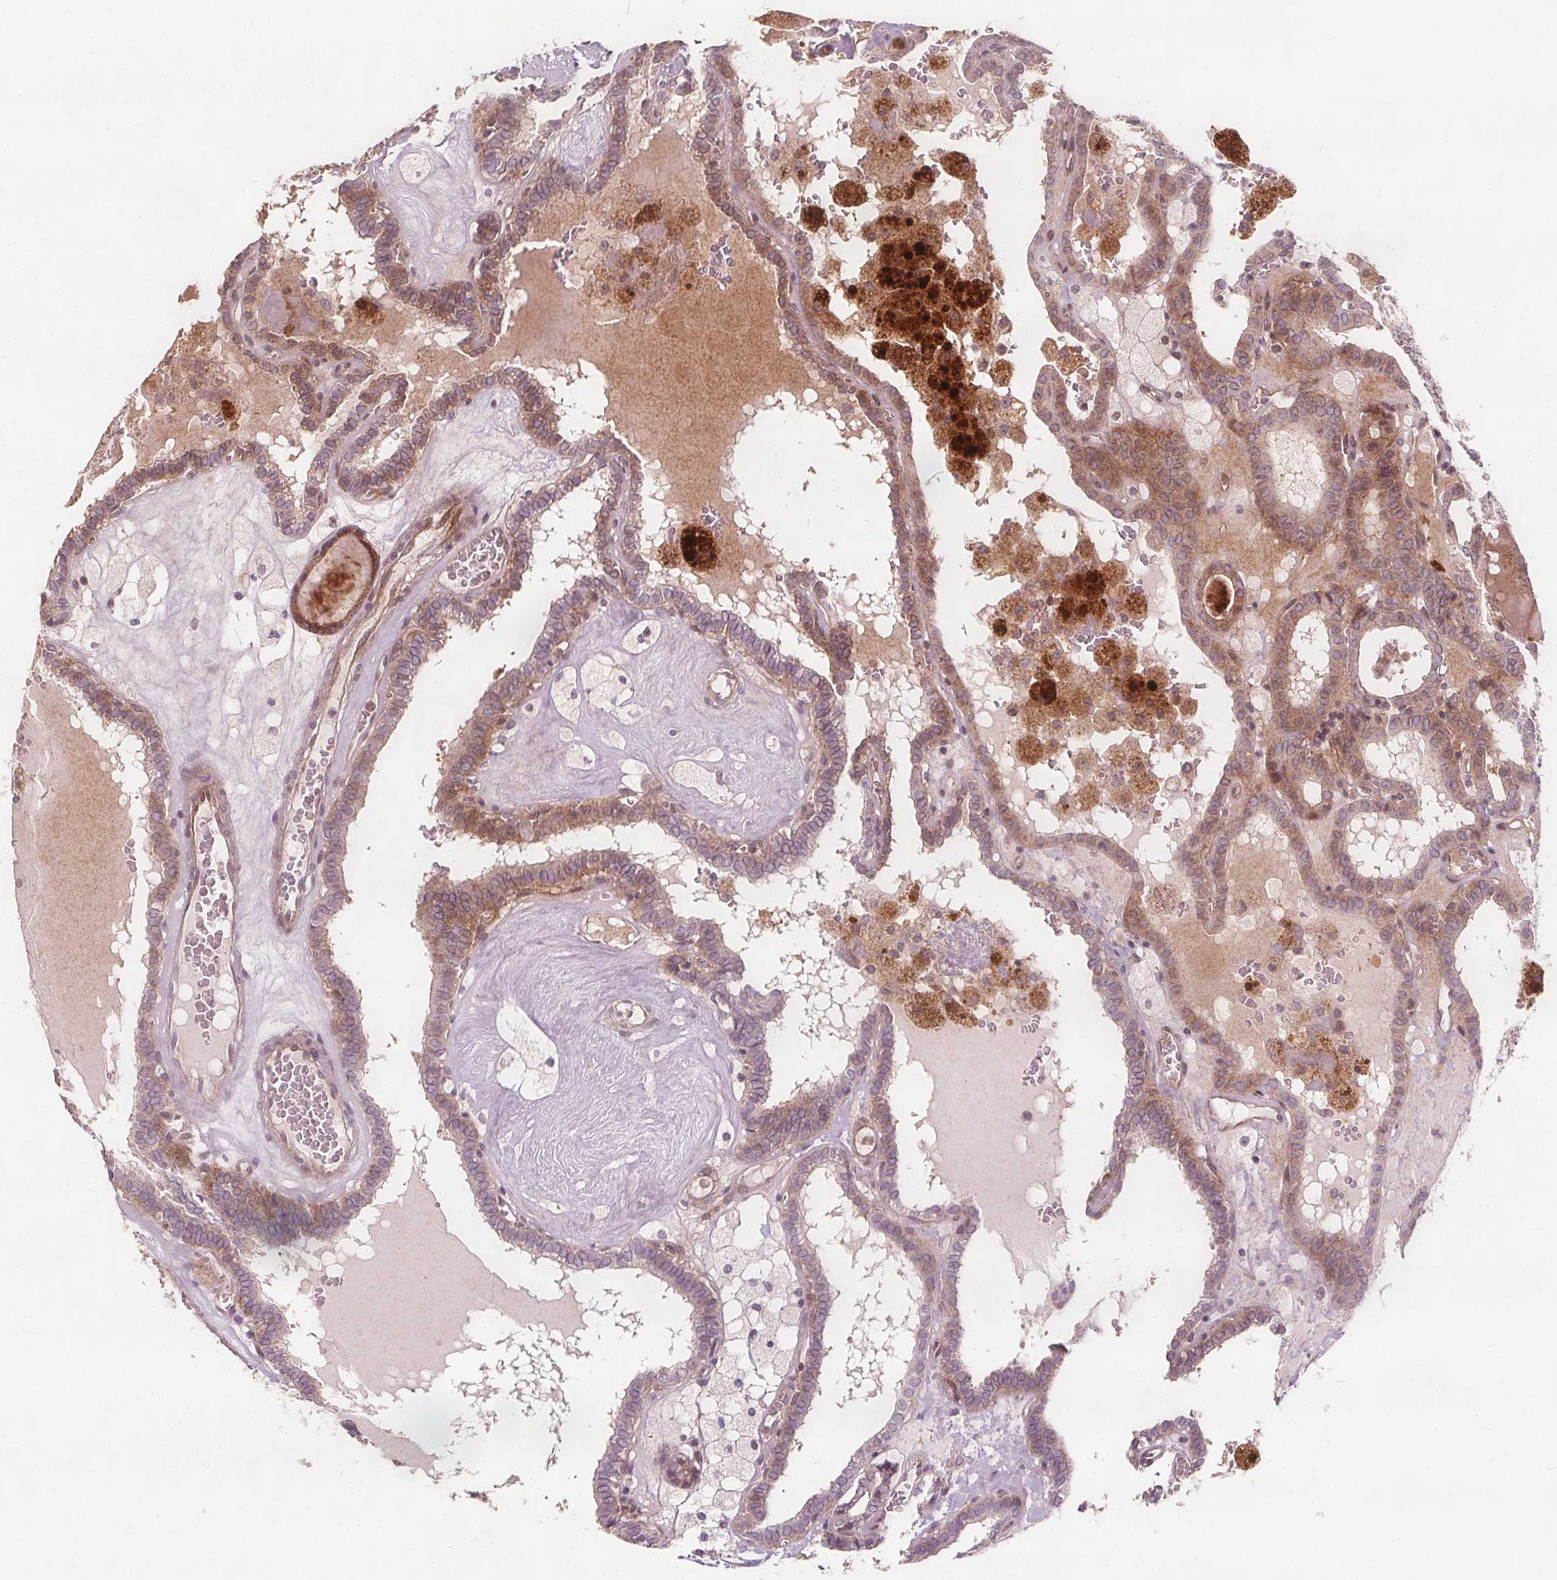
{"staining": {"intensity": "weak", "quantity": "25%-75%", "location": "cytoplasmic/membranous"}, "tissue": "thyroid cancer", "cell_type": "Tumor cells", "image_type": "cancer", "snomed": [{"axis": "morphology", "description": "Papillary adenocarcinoma, NOS"}, {"axis": "topography", "description": "Thyroid gland"}], "caption": "The micrograph demonstrates a brown stain indicating the presence of a protein in the cytoplasmic/membranous of tumor cells in thyroid cancer (papillary adenocarcinoma).", "gene": "PTPRT", "patient": {"sex": "female", "age": 39}}